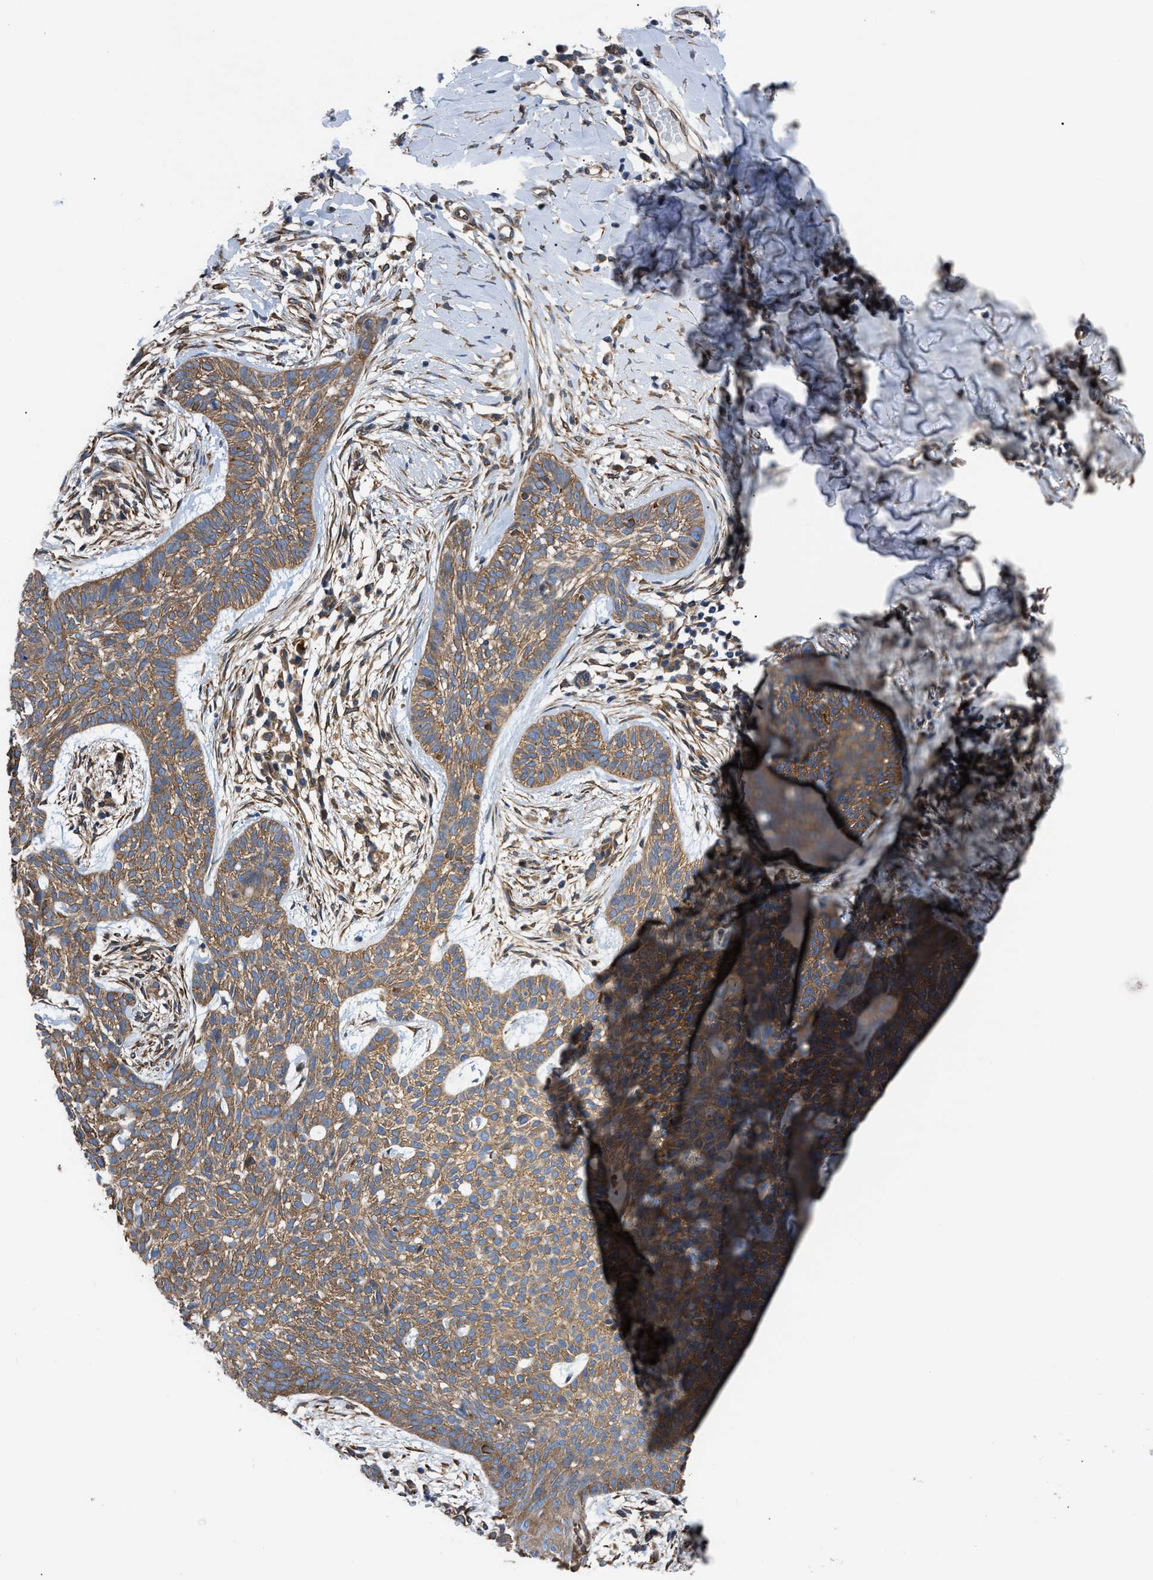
{"staining": {"intensity": "moderate", "quantity": ">75%", "location": "cytoplasmic/membranous"}, "tissue": "skin cancer", "cell_type": "Tumor cells", "image_type": "cancer", "snomed": [{"axis": "morphology", "description": "Basal cell carcinoma"}, {"axis": "topography", "description": "Skin"}], "caption": "This image shows immunohistochemistry (IHC) staining of skin basal cell carcinoma, with medium moderate cytoplasmic/membranous expression in about >75% of tumor cells.", "gene": "DMAC1", "patient": {"sex": "female", "age": 59}}